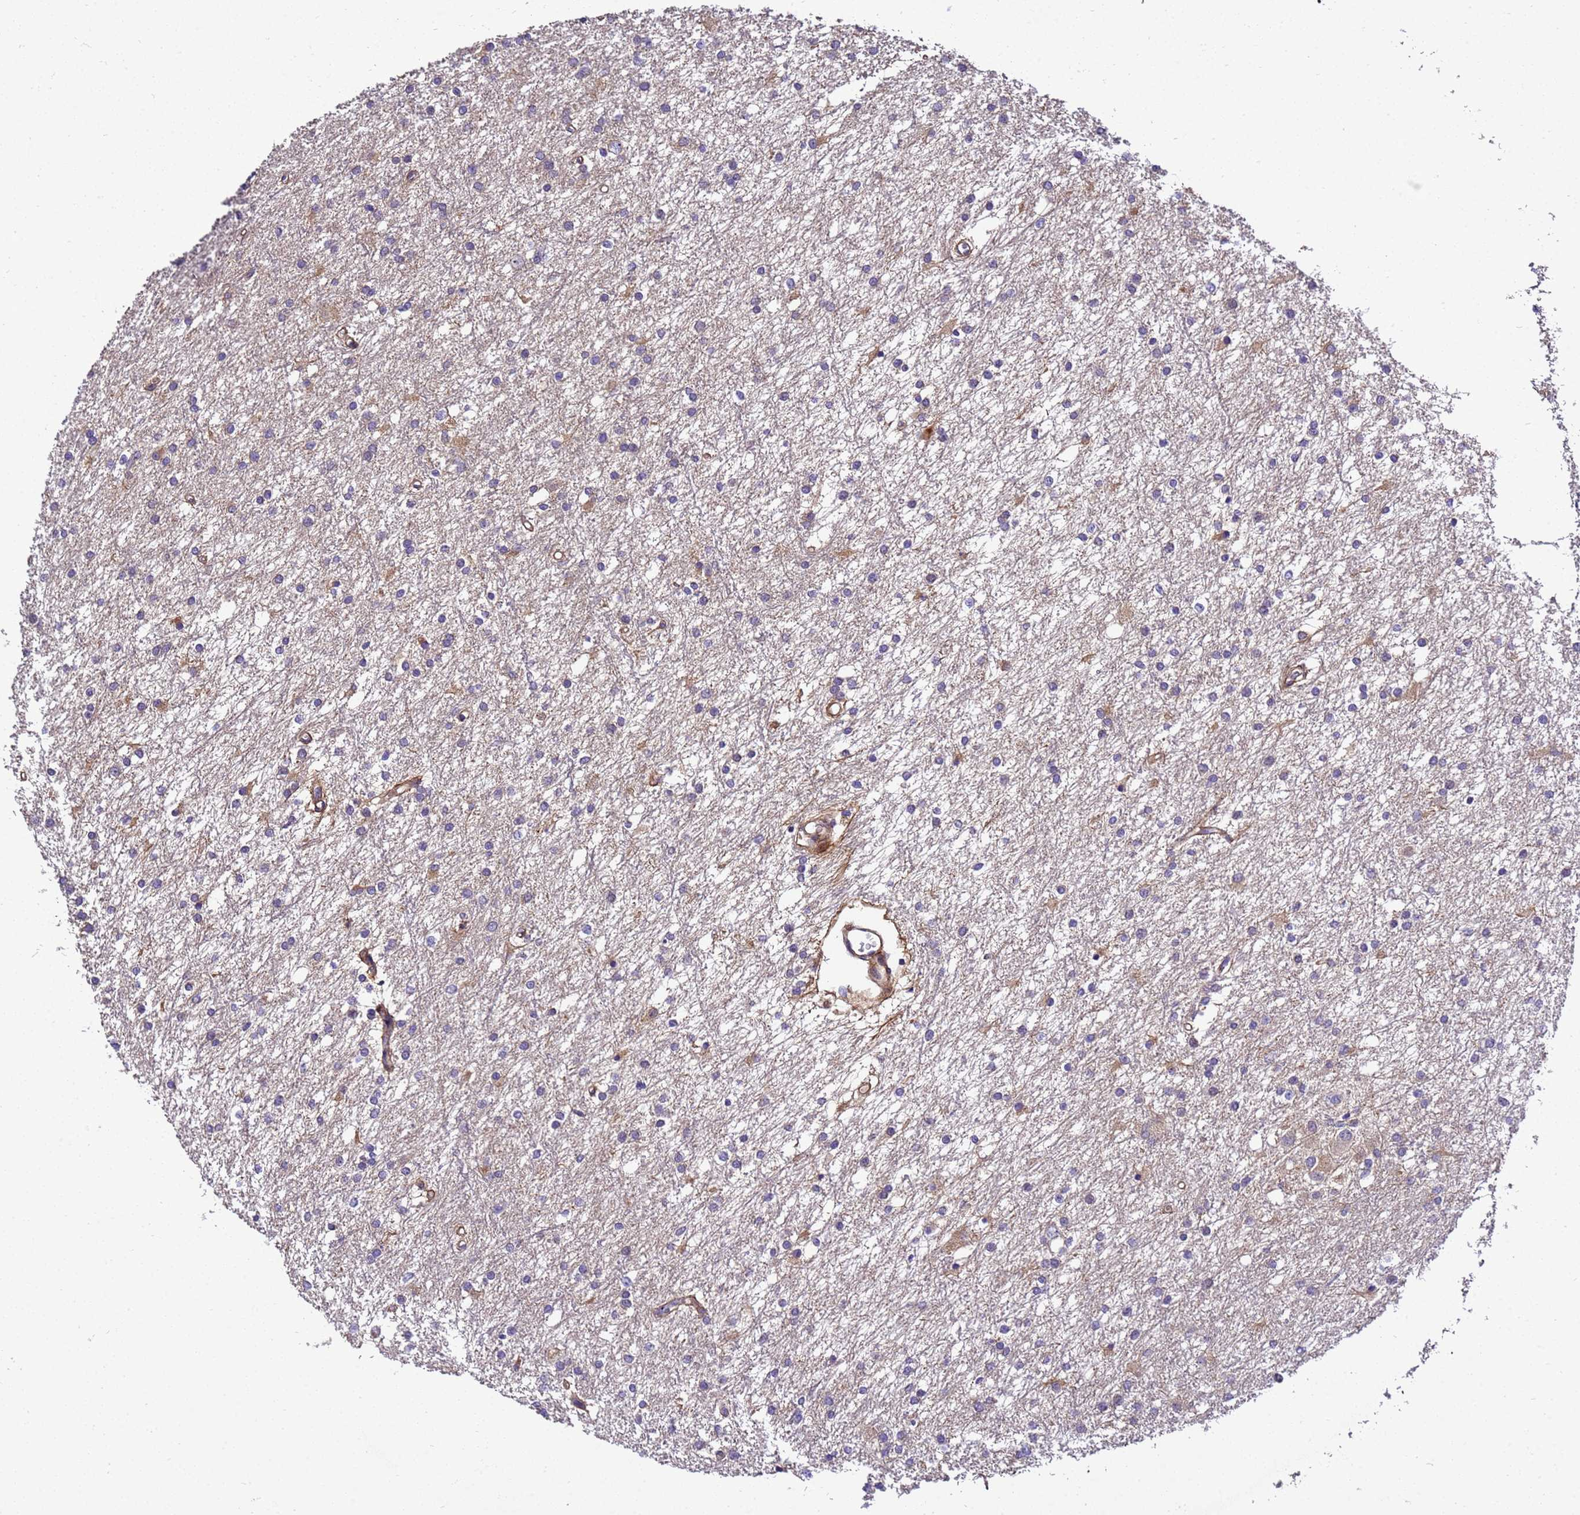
{"staining": {"intensity": "negative", "quantity": "none", "location": "none"}, "tissue": "glioma", "cell_type": "Tumor cells", "image_type": "cancer", "snomed": [{"axis": "morphology", "description": "Glioma, malignant, High grade"}, {"axis": "topography", "description": "Brain"}], "caption": "Tumor cells are negative for protein expression in human malignant high-grade glioma.", "gene": "ZNF417", "patient": {"sex": "female", "age": 50}}